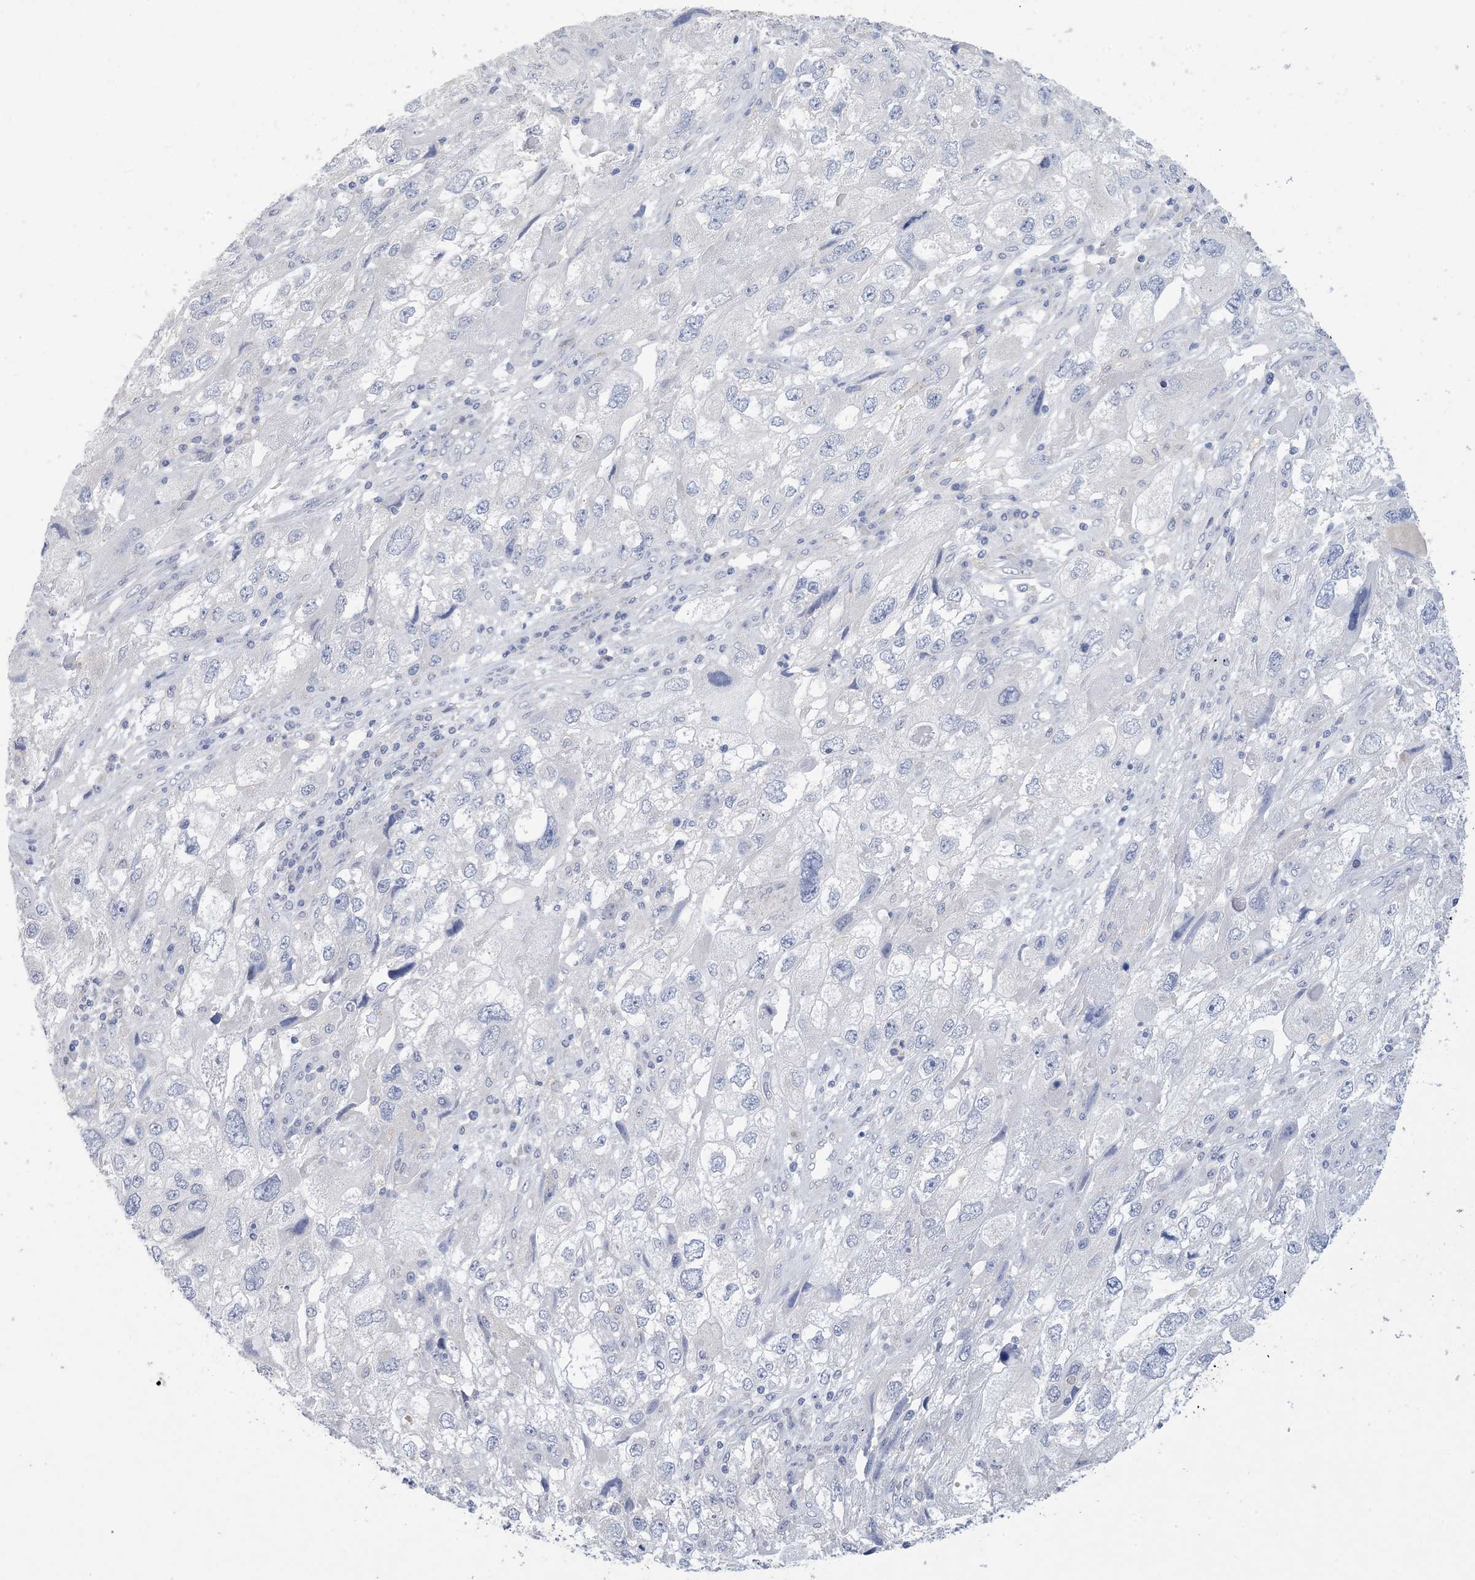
{"staining": {"intensity": "negative", "quantity": "none", "location": "none"}, "tissue": "endometrial cancer", "cell_type": "Tumor cells", "image_type": "cancer", "snomed": [{"axis": "morphology", "description": "Adenocarcinoma, NOS"}, {"axis": "topography", "description": "Endometrium"}], "caption": "IHC photomicrograph of neoplastic tissue: endometrial cancer stained with DAB displays no significant protein expression in tumor cells.", "gene": "DSC3", "patient": {"sex": "female", "age": 49}}